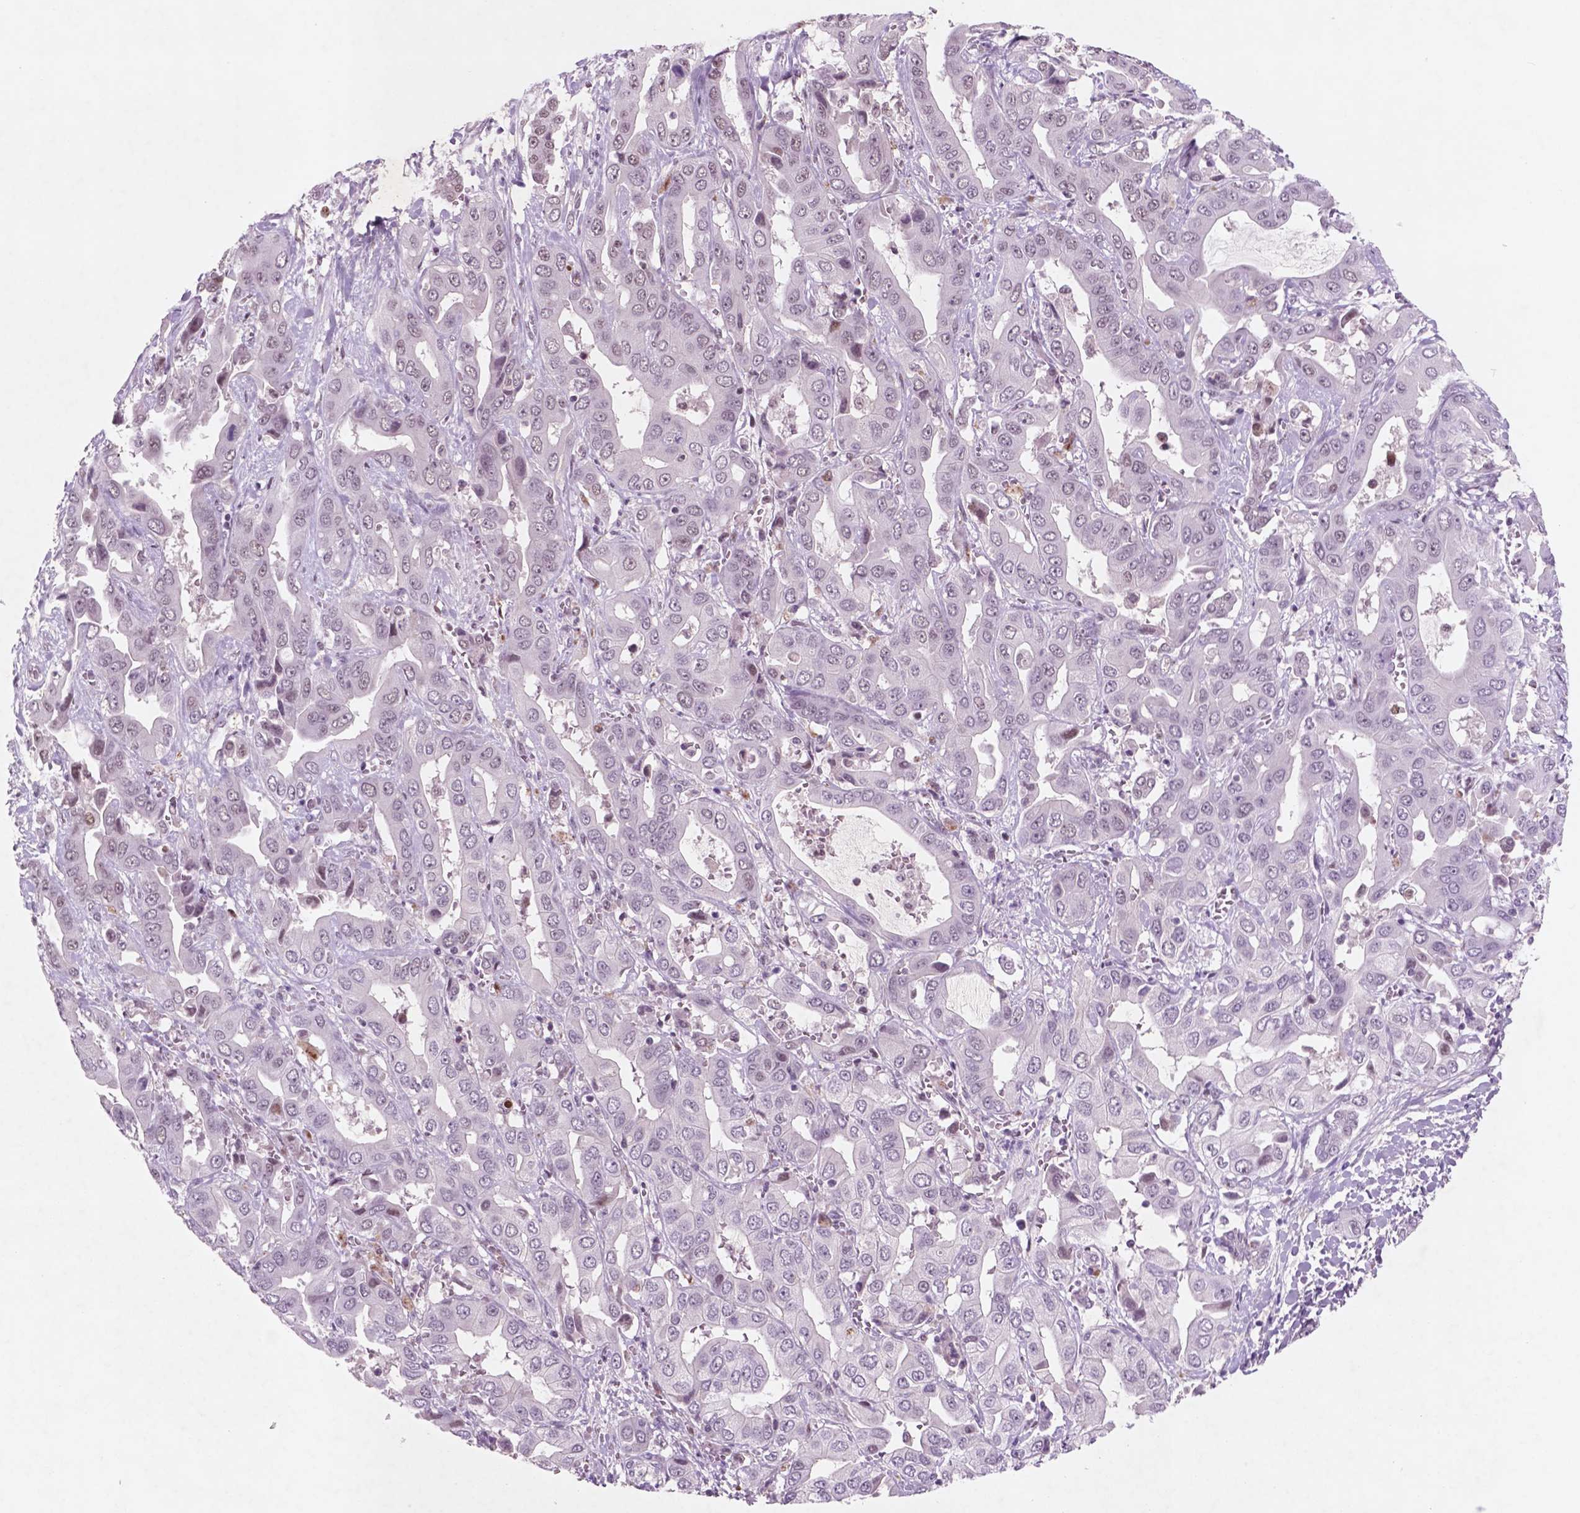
{"staining": {"intensity": "moderate", "quantity": "<25%", "location": "nuclear"}, "tissue": "liver cancer", "cell_type": "Tumor cells", "image_type": "cancer", "snomed": [{"axis": "morphology", "description": "Cholangiocarcinoma"}, {"axis": "topography", "description": "Liver"}], "caption": "Immunohistochemistry (IHC) photomicrograph of human liver cholangiocarcinoma stained for a protein (brown), which demonstrates low levels of moderate nuclear staining in approximately <25% of tumor cells.", "gene": "CTR9", "patient": {"sex": "female", "age": 52}}